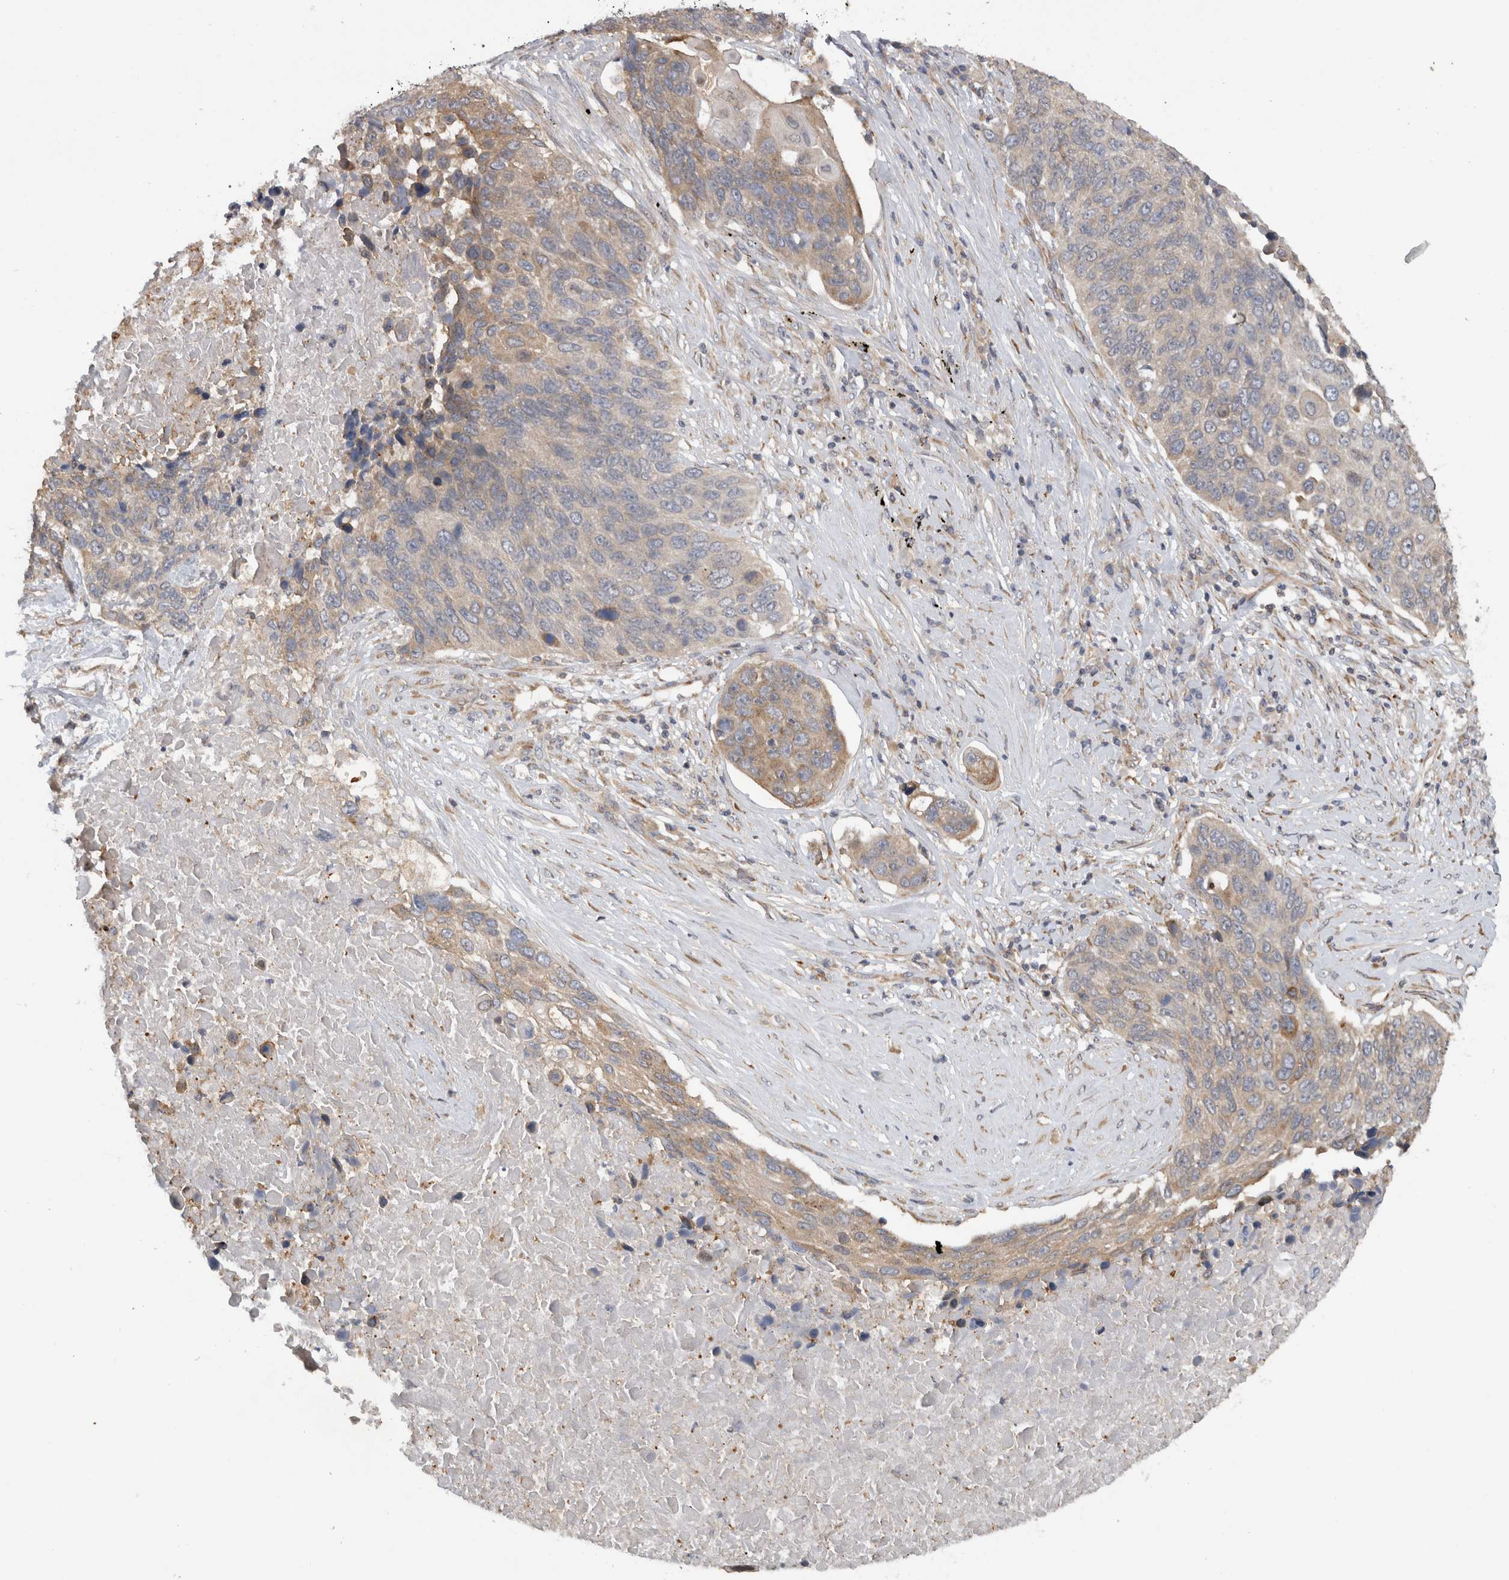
{"staining": {"intensity": "moderate", "quantity": "<25%", "location": "cytoplasmic/membranous"}, "tissue": "lung cancer", "cell_type": "Tumor cells", "image_type": "cancer", "snomed": [{"axis": "morphology", "description": "Squamous cell carcinoma, NOS"}, {"axis": "topography", "description": "Lung"}], "caption": "Moderate cytoplasmic/membranous expression for a protein is identified in about <25% of tumor cells of lung cancer (squamous cell carcinoma) using immunohistochemistry.", "gene": "PARP6", "patient": {"sex": "male", "age": 66}}